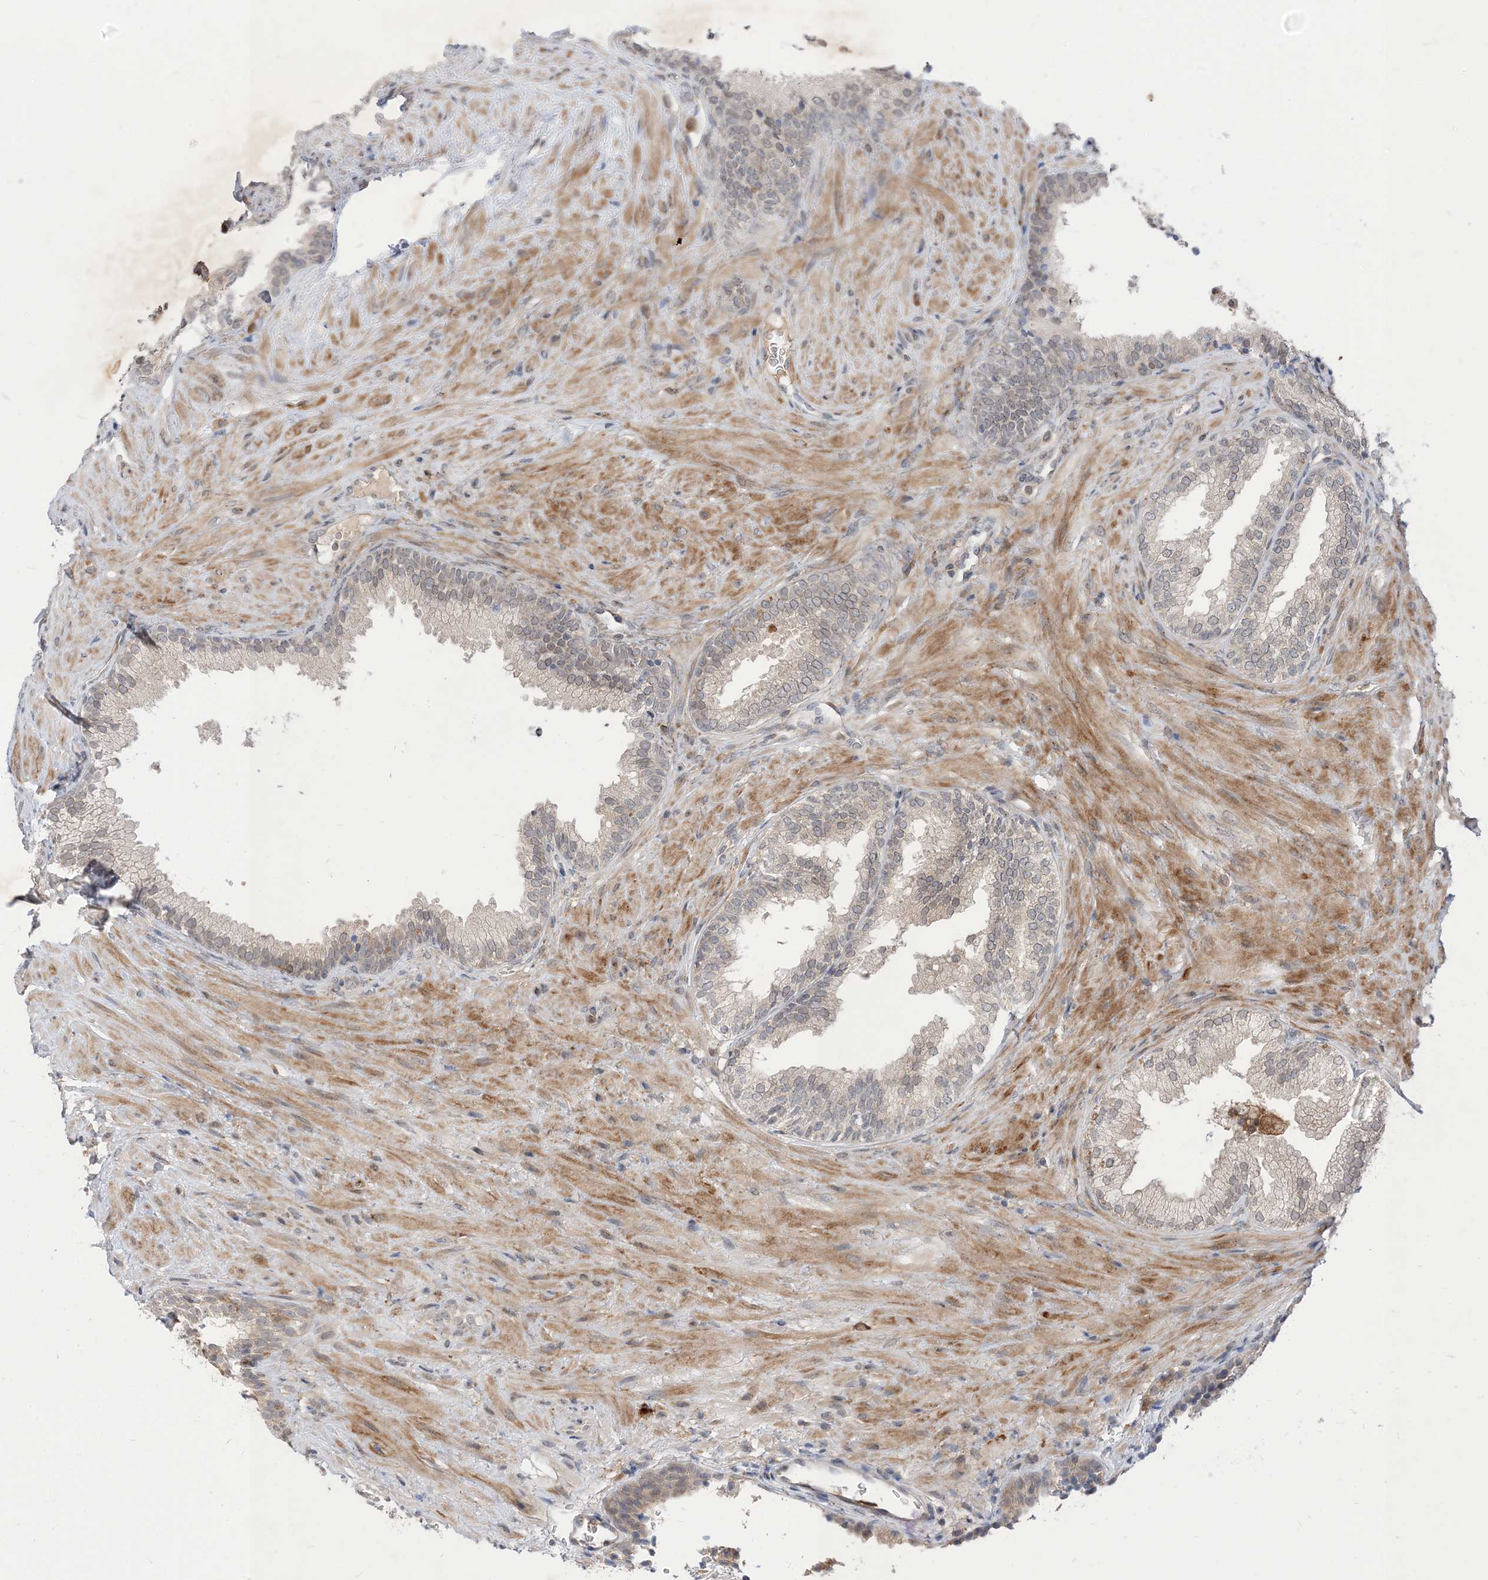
{"staining": {"intensity": "weak", "quantity": "25%-75%", "location": "cytoplasmic/membranous,nuclear"}, "tissue": "prostate", "cell_type": "Glandular cells", "image_type": "normal", "snomed": [{"axis": "morphology", "description": "Normal tissue, NOS"}, {"axis": "topography", "description": "Prostate"}], "caption": "Immunohistochemistry of normal prostate reveals low levels of weak cytoplasmic/membranous,nuclear positivity in approximately 25%-75% of glandular cells.", "gene": "NAGK", "patient": {"sex": "male", "age": 76}}